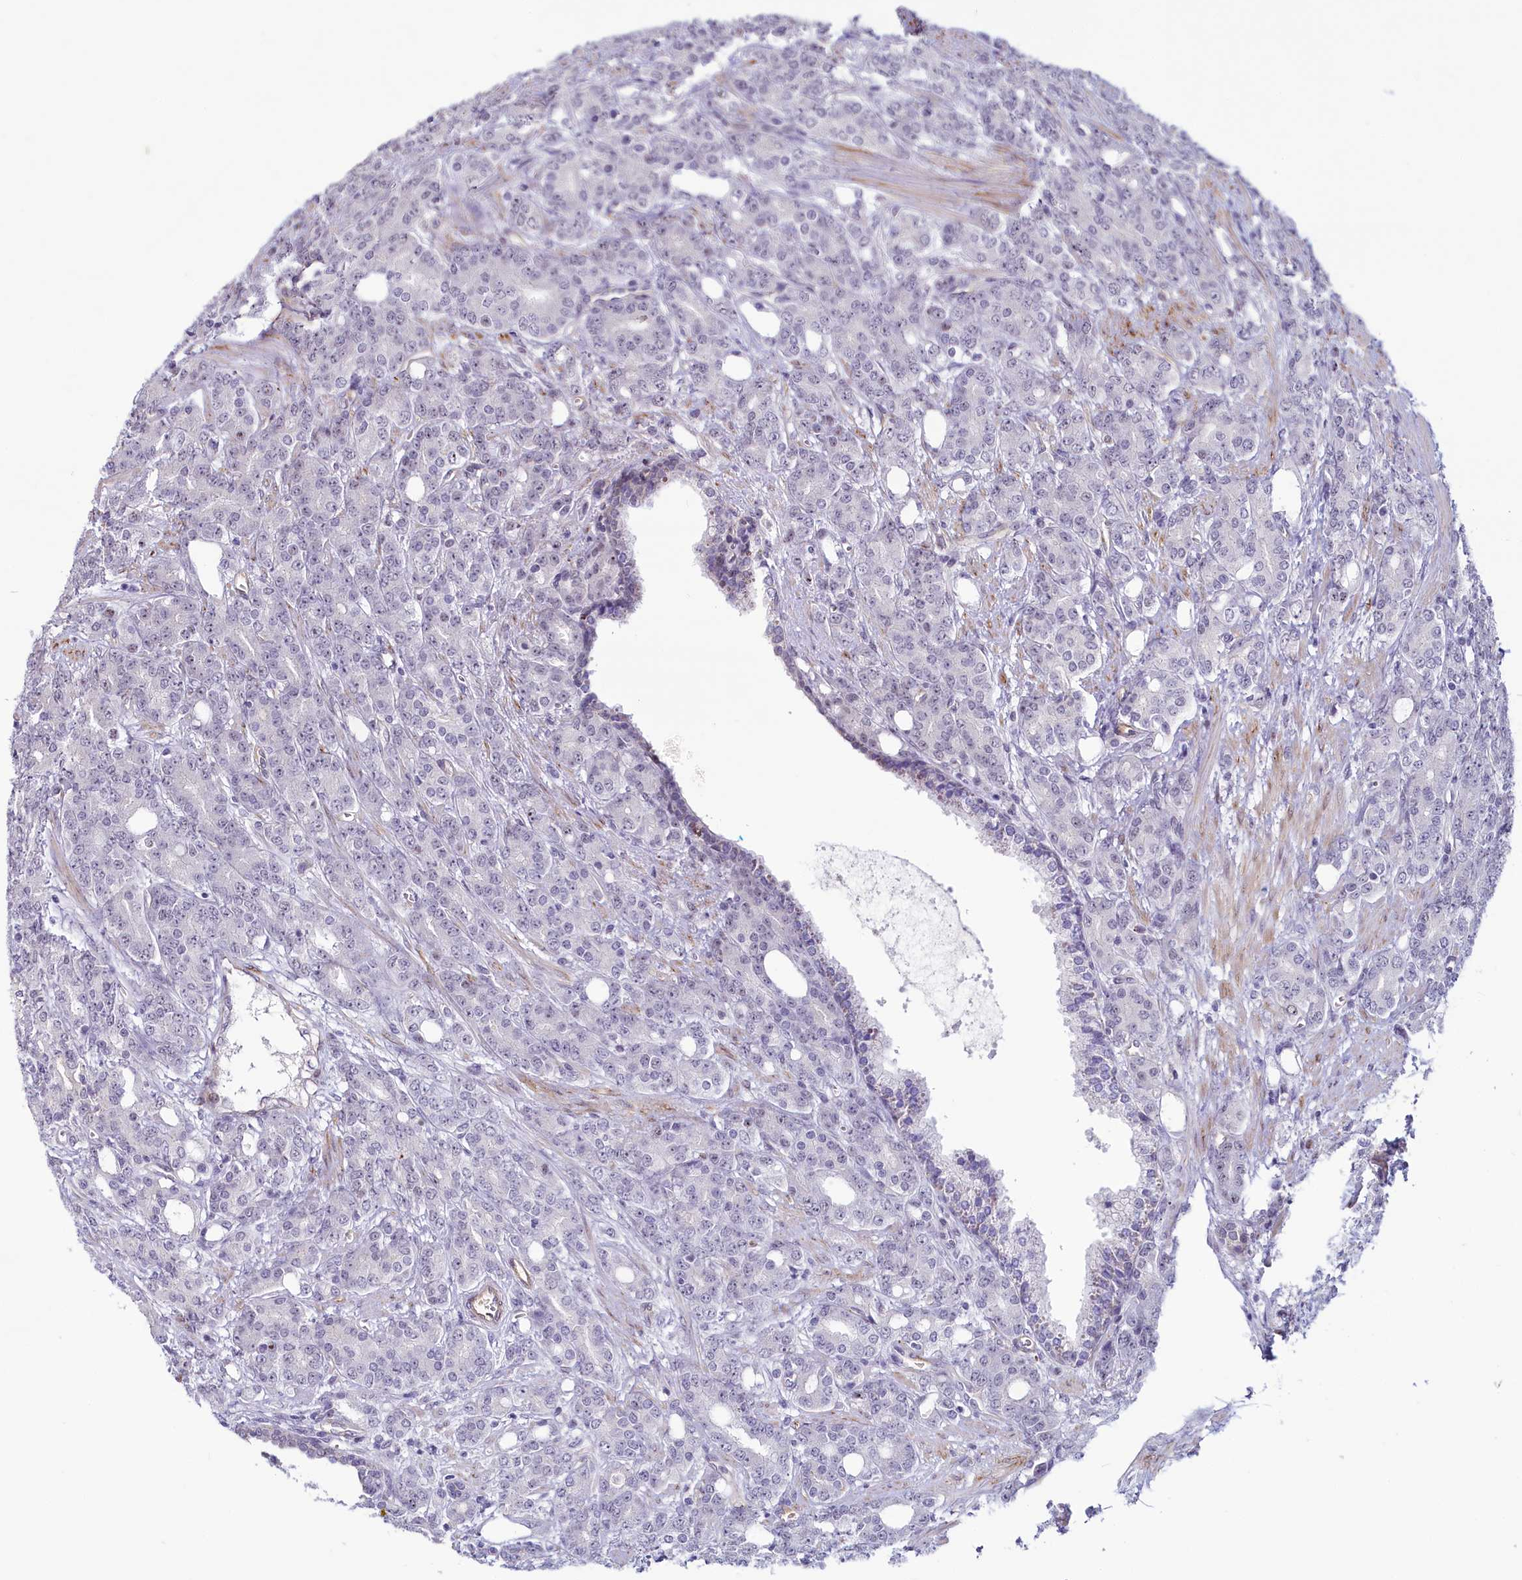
{"staining": {"intensity": "negative", "quantity": "none", "location": "none"}, "tissue": "prostate cancer", "cell_type": "Tumor cells", "image_type": "cancer", "snomed": [{"axis": "morphology", "description": "Adenocarcinoma, High grade"}, {"axis": "topography", "description": "Prostate"}], "caption": "Tumor cells show no significant protein staining in prostate cancer.", "gene": "PROCR", "patient": {"sex": "male", "age": 62}}